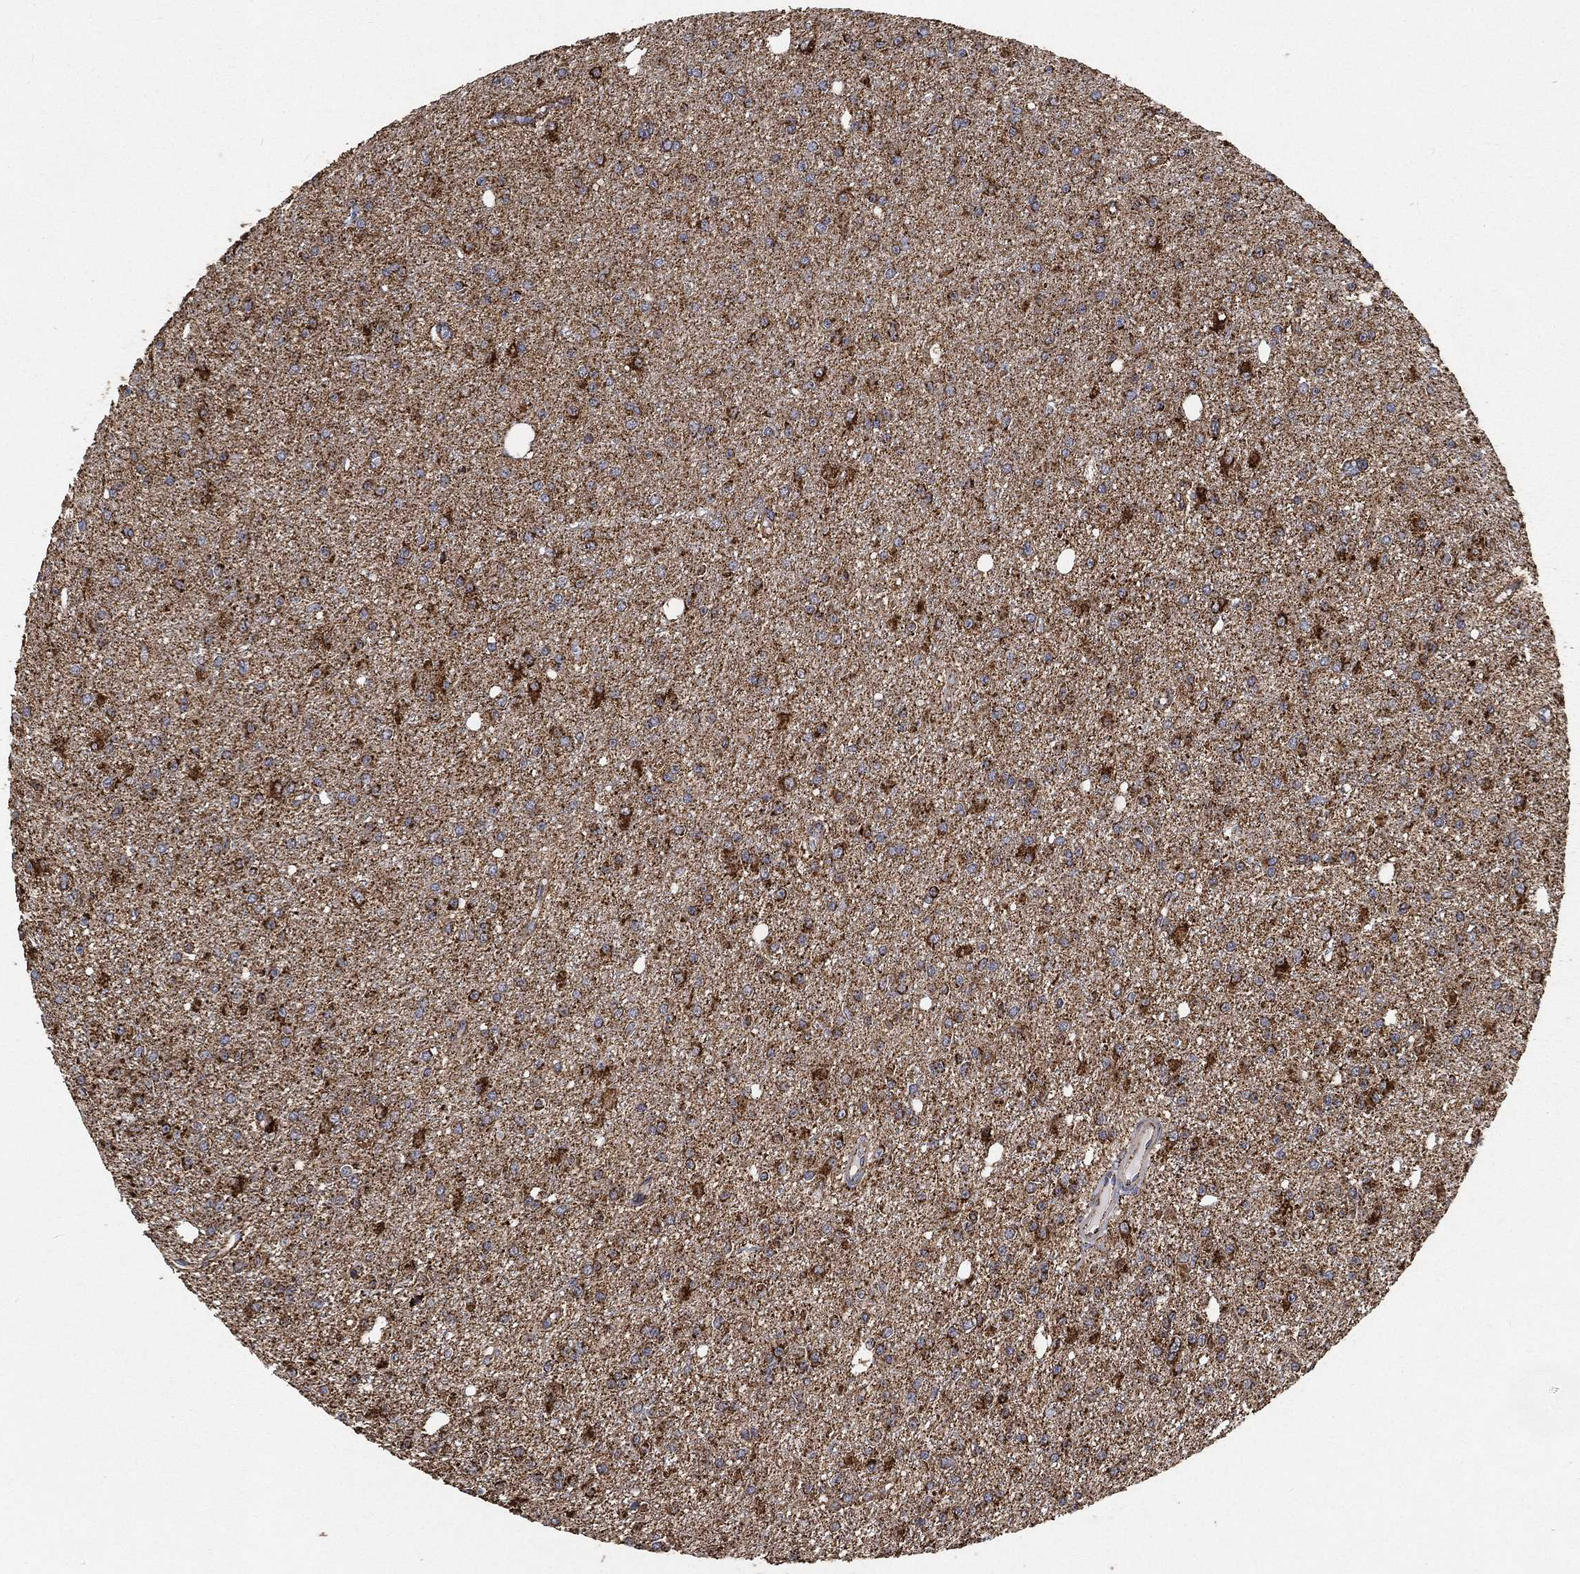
{"staining": {"intensity": "strong", "quantity": "25%-75%", "location": "cytoplasmic/membranous"}, "tissue": "glioma", "cell_type": "Tumor cells", "image_type": "cancer", "snomed": [{"axis": "morphology", "description": "Glioma, malignant, Low grade"}, {"axis": "topography", "description": "Brain"}], "caption": "The histopathology image reveals immunohistochemical staining of glioma. There is strong cytoplasmic/membranous staining is seen in about 25%-75% of tumor cells.", "gene": "SLC38A7", "patient": {"sex": "female", "age": 45}}